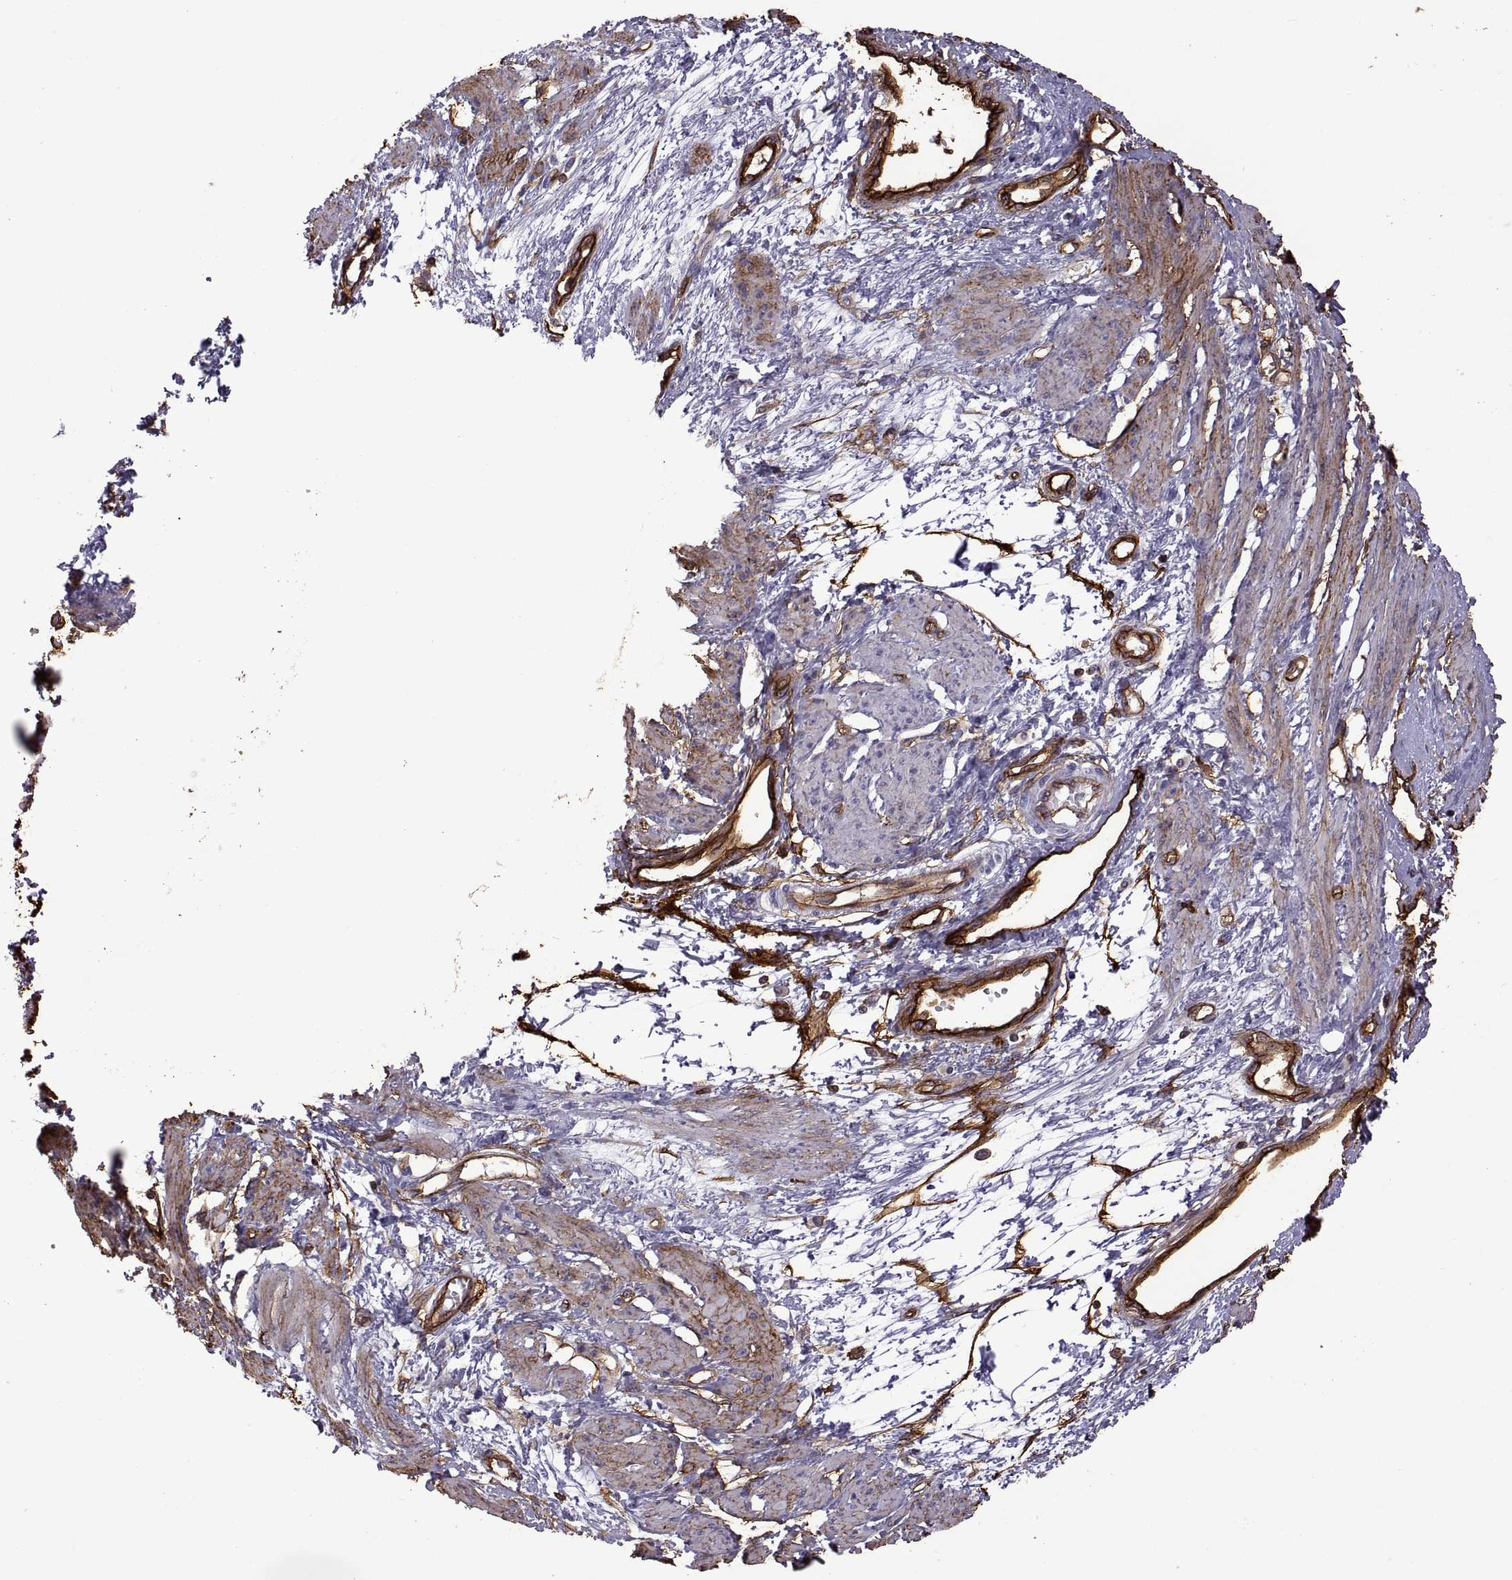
{"staining": {"intensity": "moderate", "quantity": "<25%", "location": "cytoplasmic/membranous"}, "tissue": "smooth muscle", "cell_type": "Smooth muscle cells", "image_type": "normal", "snomed": [{"axis": "morphology", "description": "Normal tissue, NOS"}, {"axis": "topography", "description": "Smooth muscle"}, {"axis": "topography", "description": "Uterus"}], "caption": "A low amount of moderate cytoplasmic/membranous staining is present in approximately <25% of smooth muscle cells in normal smooth muscle.", "gene": "S100A10", "patient": {"sex": "female", "age": 39}}